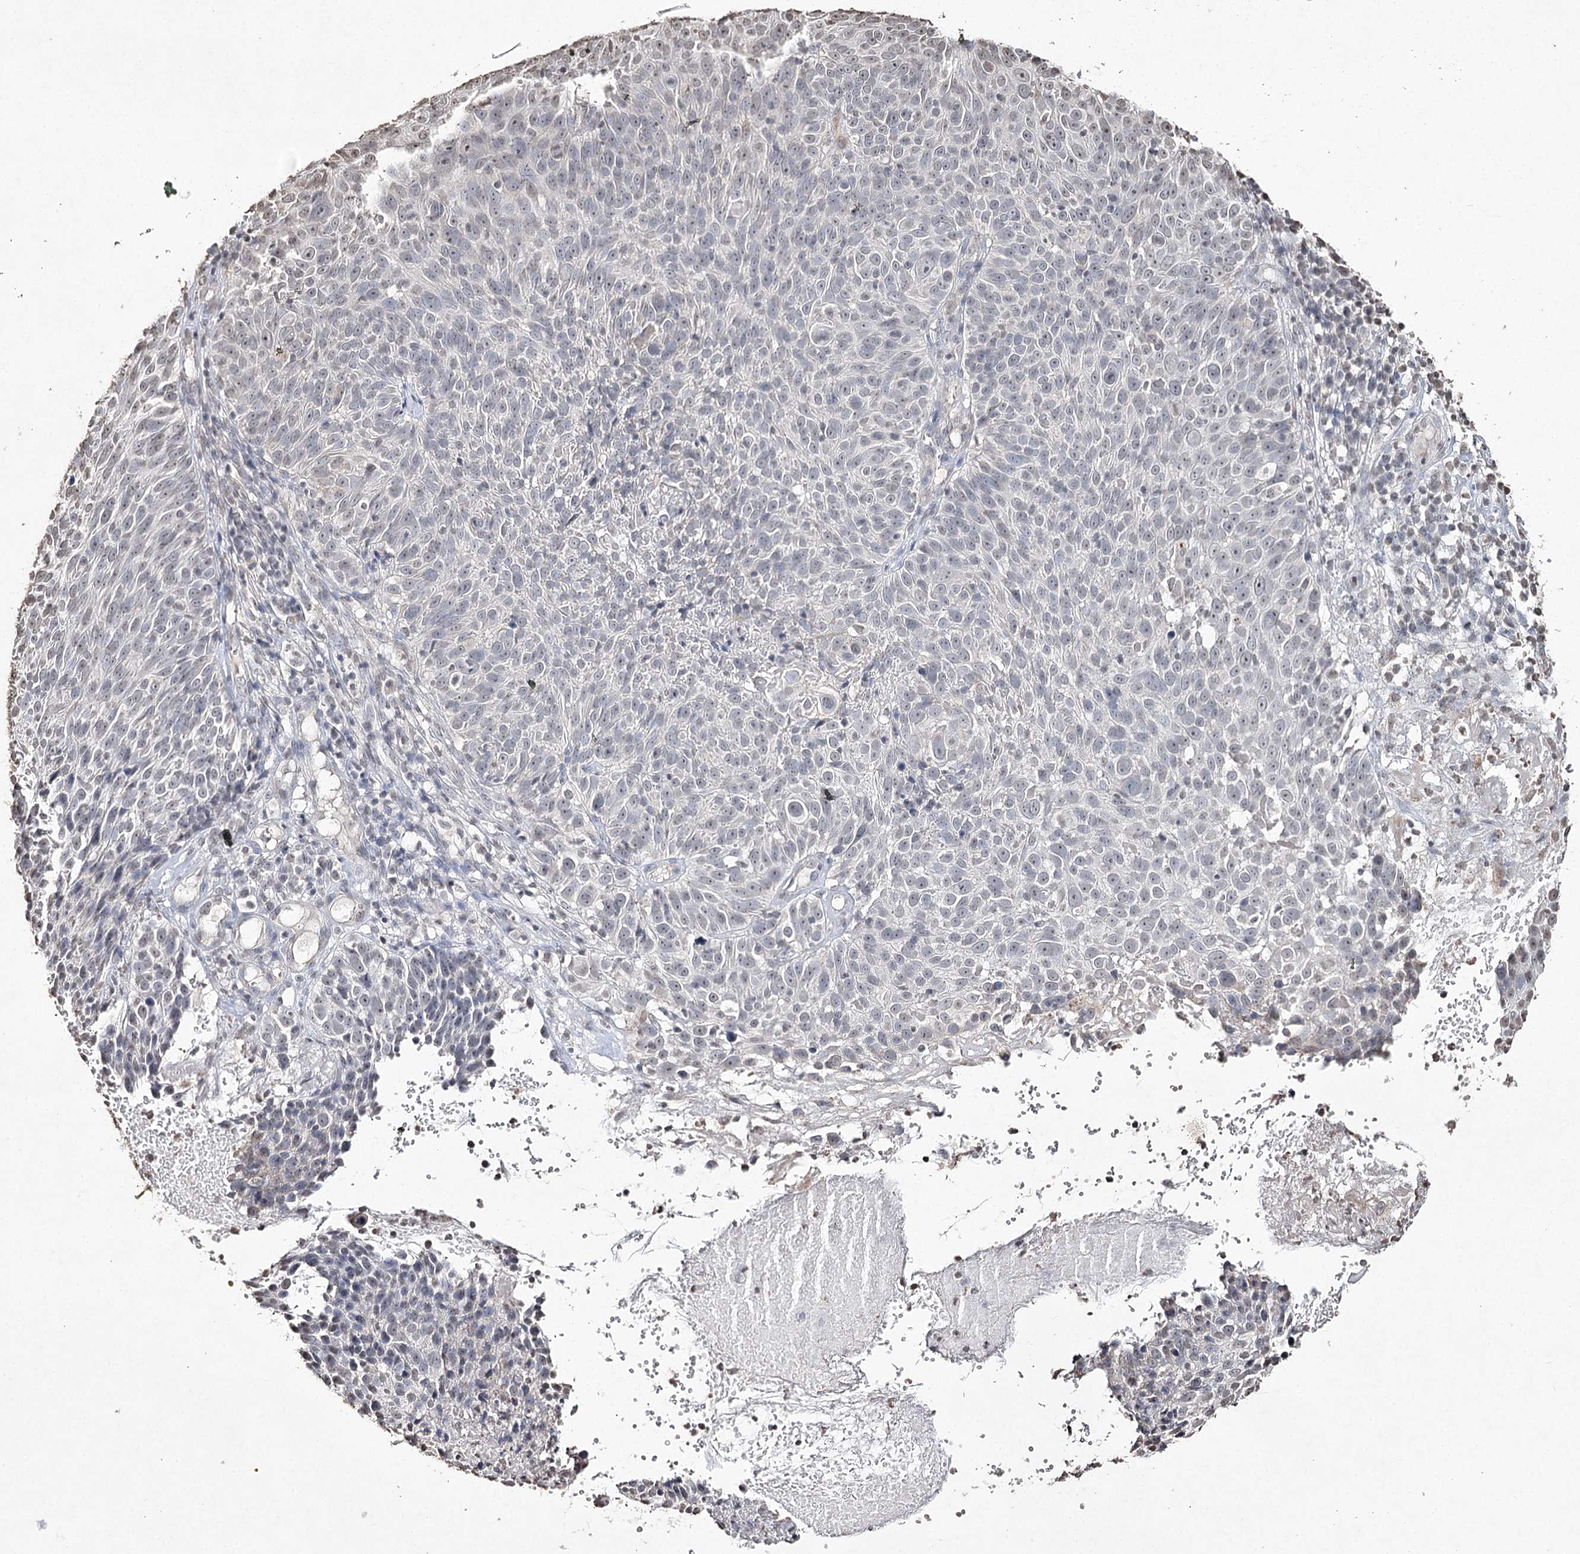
{"staining": {"intensity": "negative", "quantity": "none", "location": "none"}, "tissue": "cervical cancer", "cell_type": "Tumor cells", "image_type": "cancer", "snomed": [{"axis": "morphology", "description": "Squamous cell carcinoma, NOS"}, {"axis": "topography", "description": "Cervix"}], "caption": "High power microscopy histopathology image of an immunohistochemistry (IHC) histopathology image of cervical cancer (squamous cell carcinoma), revealing no significant positivity in tumor cells.", "gene": "DMXL1", "patient": {"sex": "female", "age": 74}}